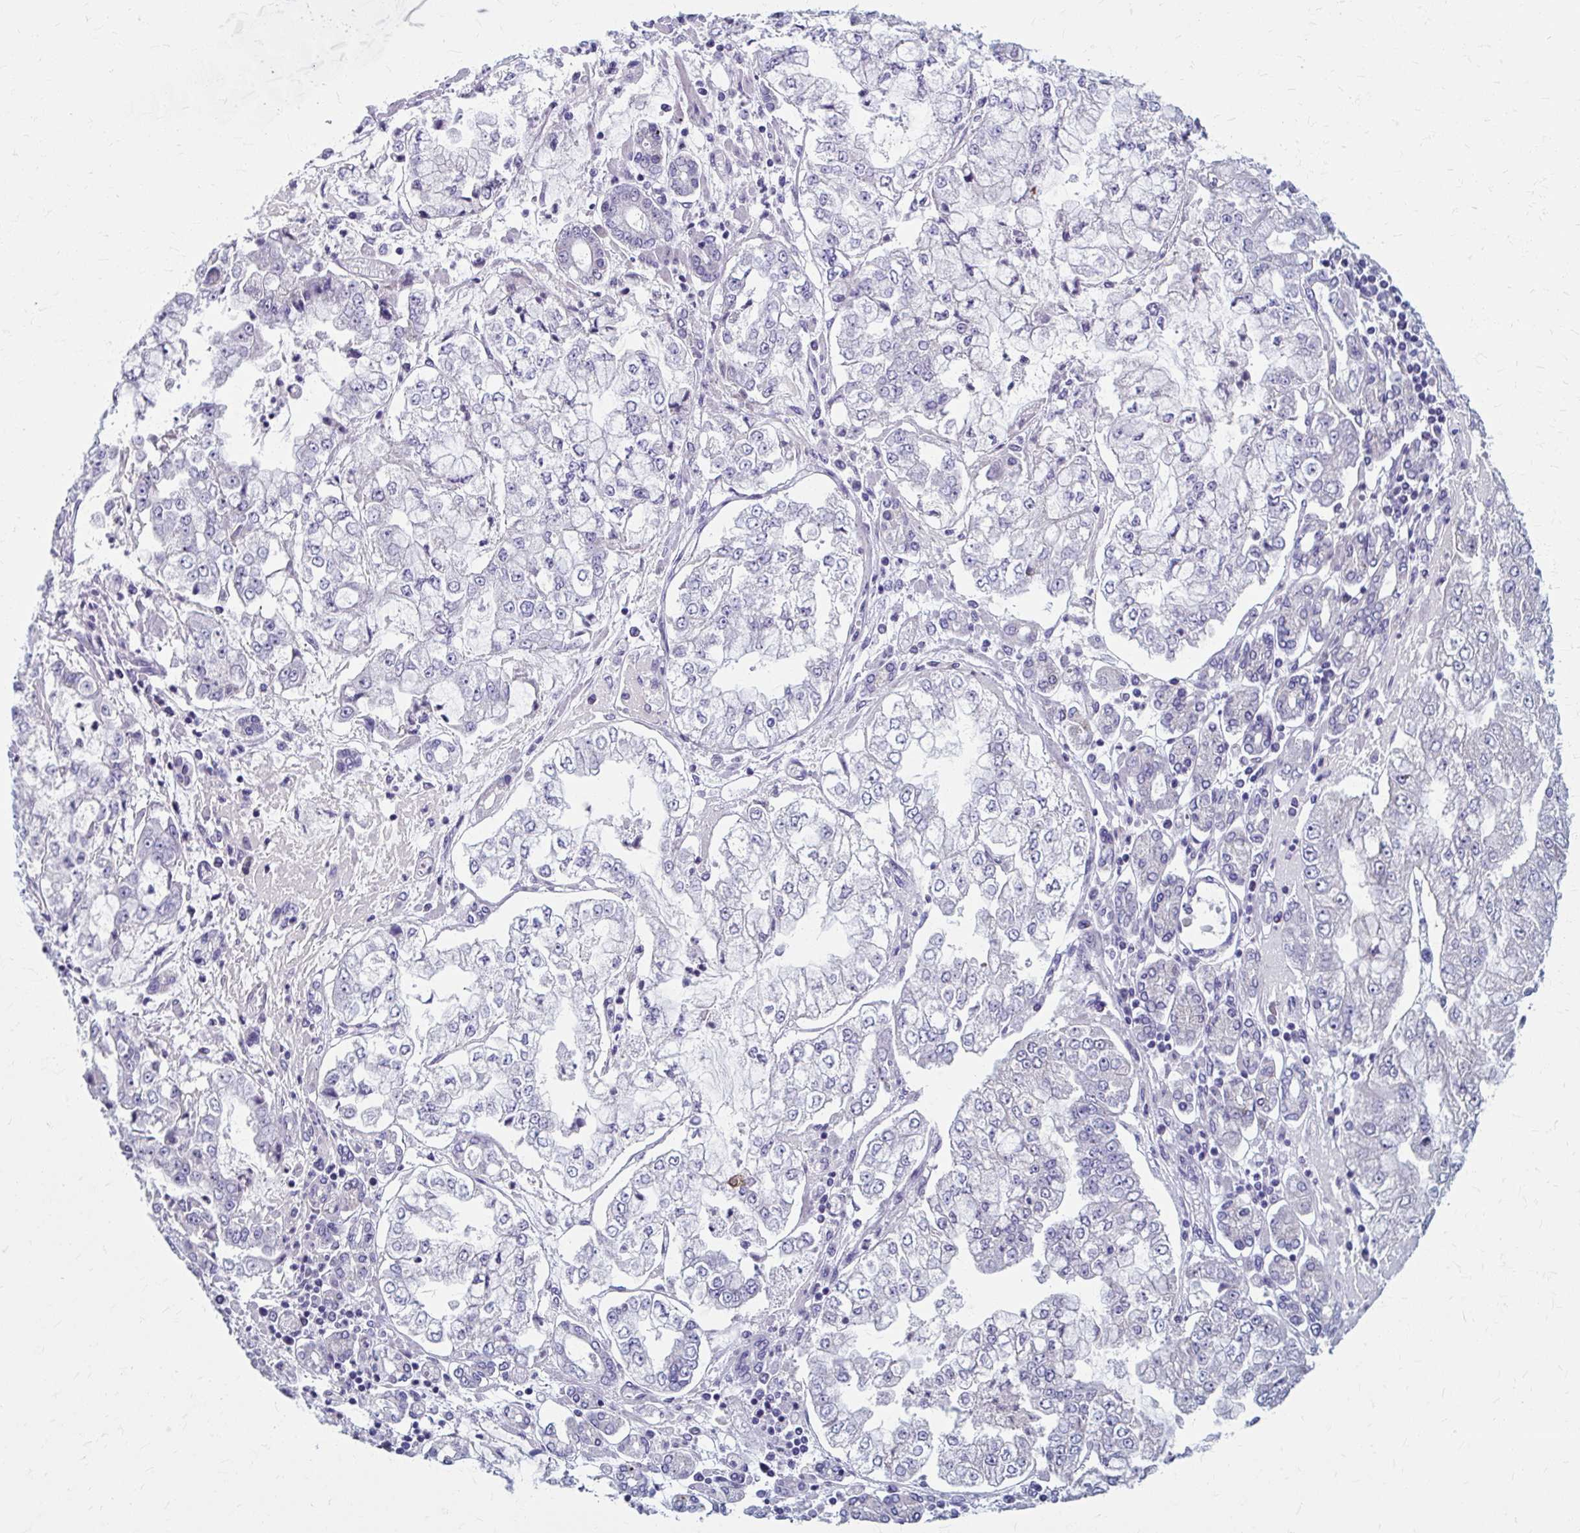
{"staining": {"intensity": "negative", "quantity": "none", "location": "none"}, "tissue": "stomach cancer", "cell_type": "Tumor cells", "image_type": "cancer", "snomed": [{"axis": "morphology", "description": "Adenocarcinoma, NOS"}, {"axis": "topography", "description": "Stomach"}], "caption": "Stomach adenocarcinoma was stained to show a protein in brown. There is no significant expression in tumor cells.", "gene": "ZNF555", "patient": {"sex": "male", "age": 76}}